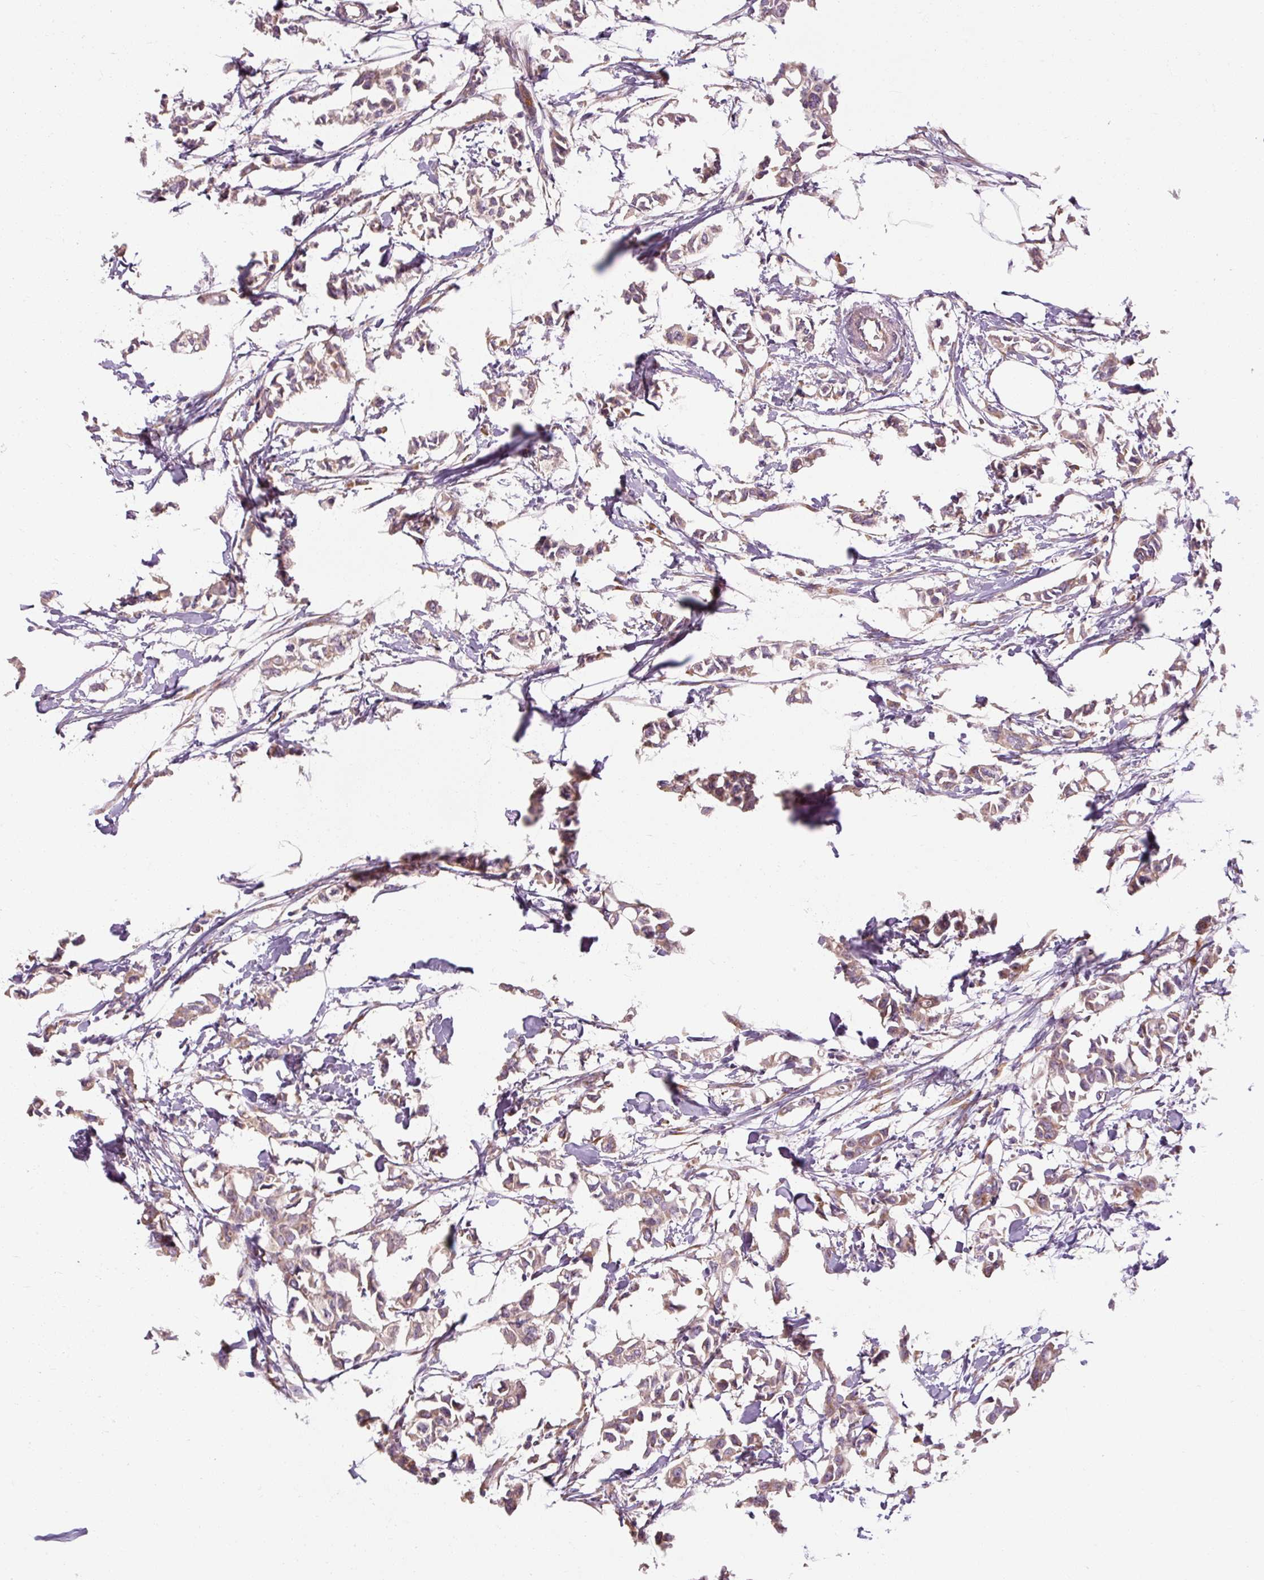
{"staining": {"intensity": "moderate", "quantity": ">75%", "location": "cytoplasmic/membranous"}, "tissue": "breast cancer", "cell_type": "Tumor cells", "image_type": "cancer", "snomed": [{"axis": "morphology", "description": "Duct carcinoma"}, {"axis": "topography", "description": "Breast"}], "caption": "Breast cancer (intraductal carcinoma) stained for a protein (brown) reveals moderate cytoplasmic/membranous positive positivity in approximately >75% of tumor cells.", "gene": "PRSS48", "patient": {"sex": "female", "age": 41}}